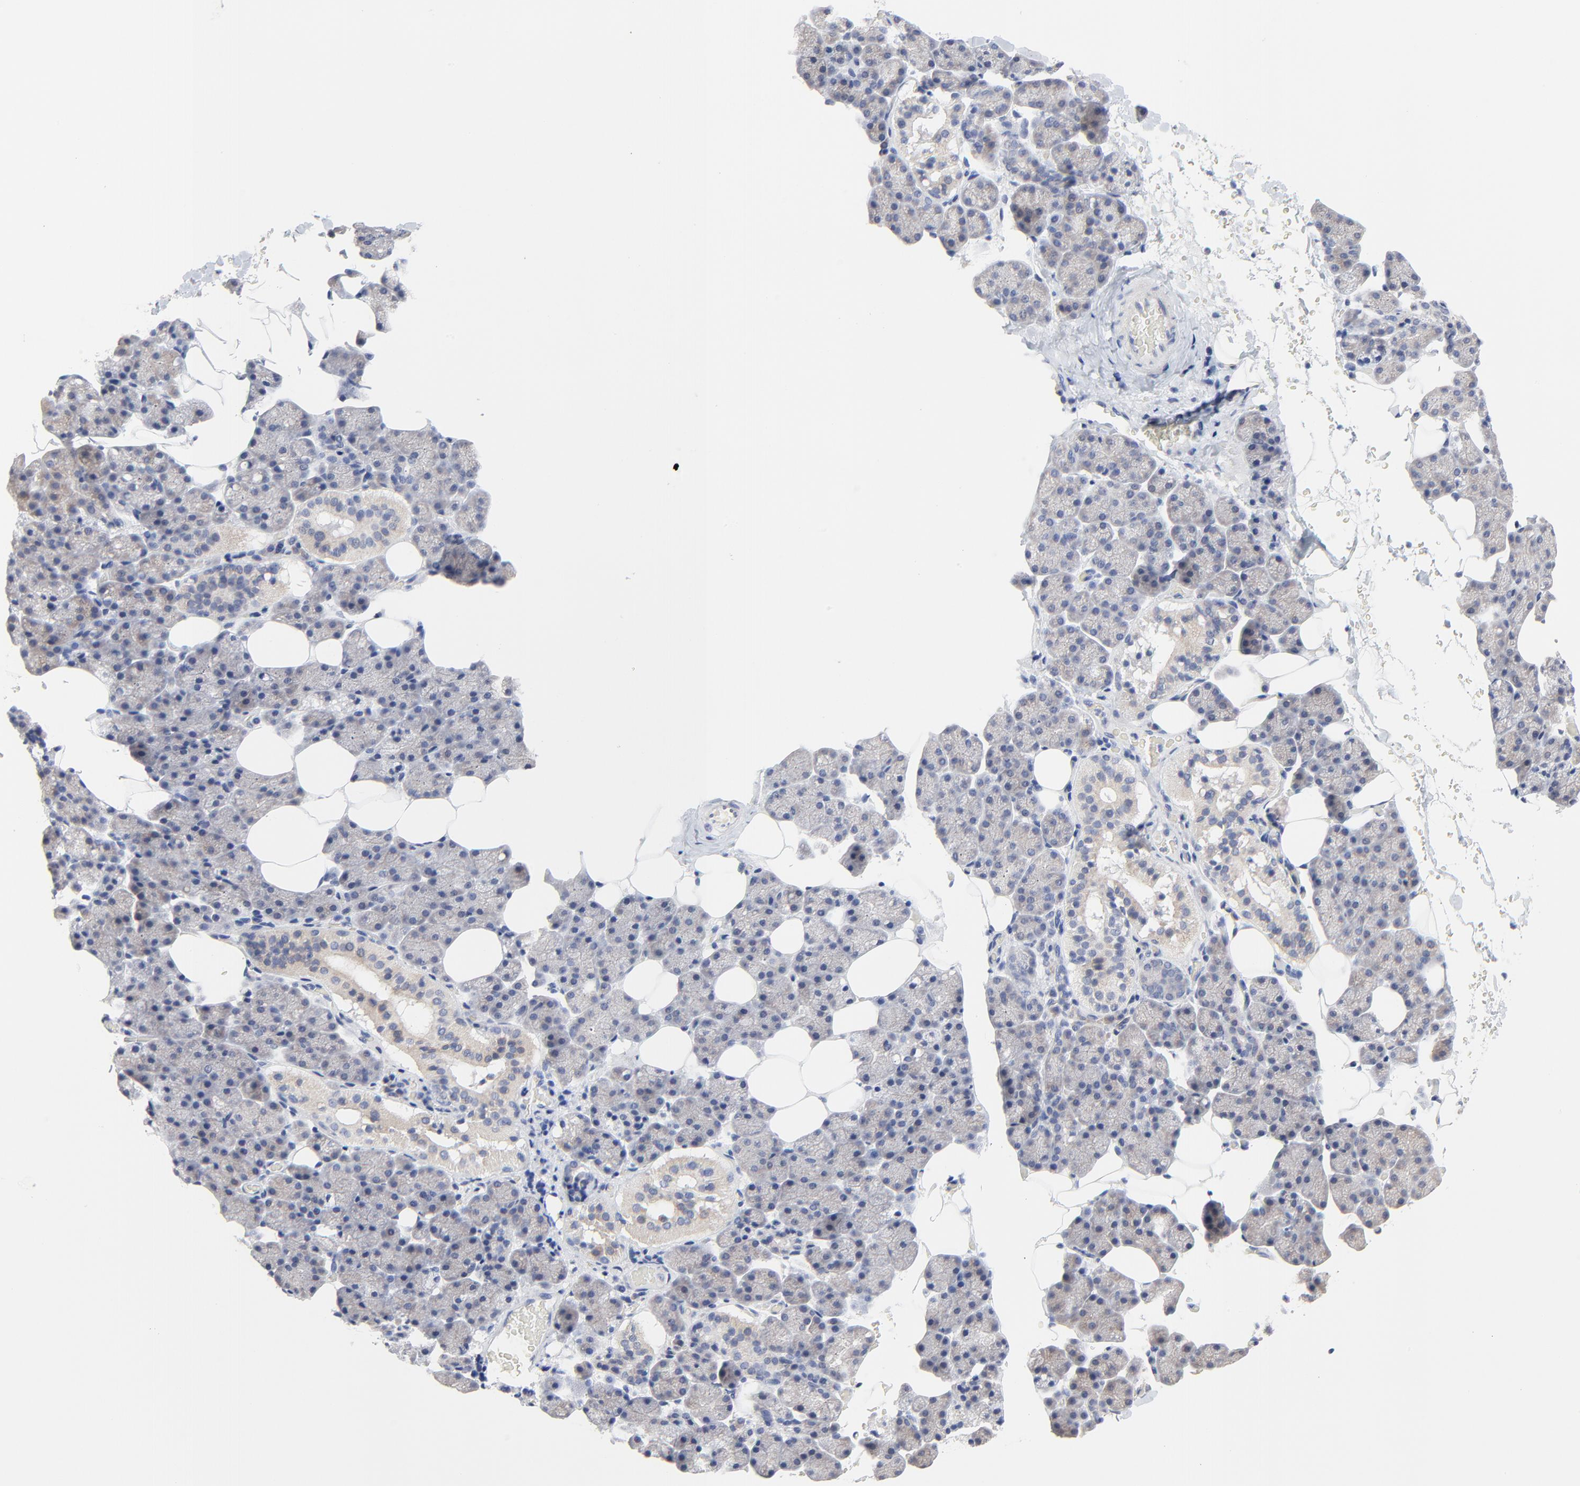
{"staining": {"intensity": "negative", "quantity": "none", "location": "none"}, "tissue": "salivary gland", "cell_type": "Glandular cells", "image_type": "normal", "snomed": [{"axis": "morphology", "description": "Normal tissue, NOS"}, {"axis": "topography", "description": "Lymph node"}, {"axis": "topography", "description": "Salivary gland"}], "caption": "The photomicrograph reveals no staining of glandular cells in normal salivary gland. (Stains: DAB IHC with hematoxylin counter stain, Microscopy: brightfield microscopy at high magnification).", "gene": "DHRSX", "patient": {"sex": "male", "age": 8}}